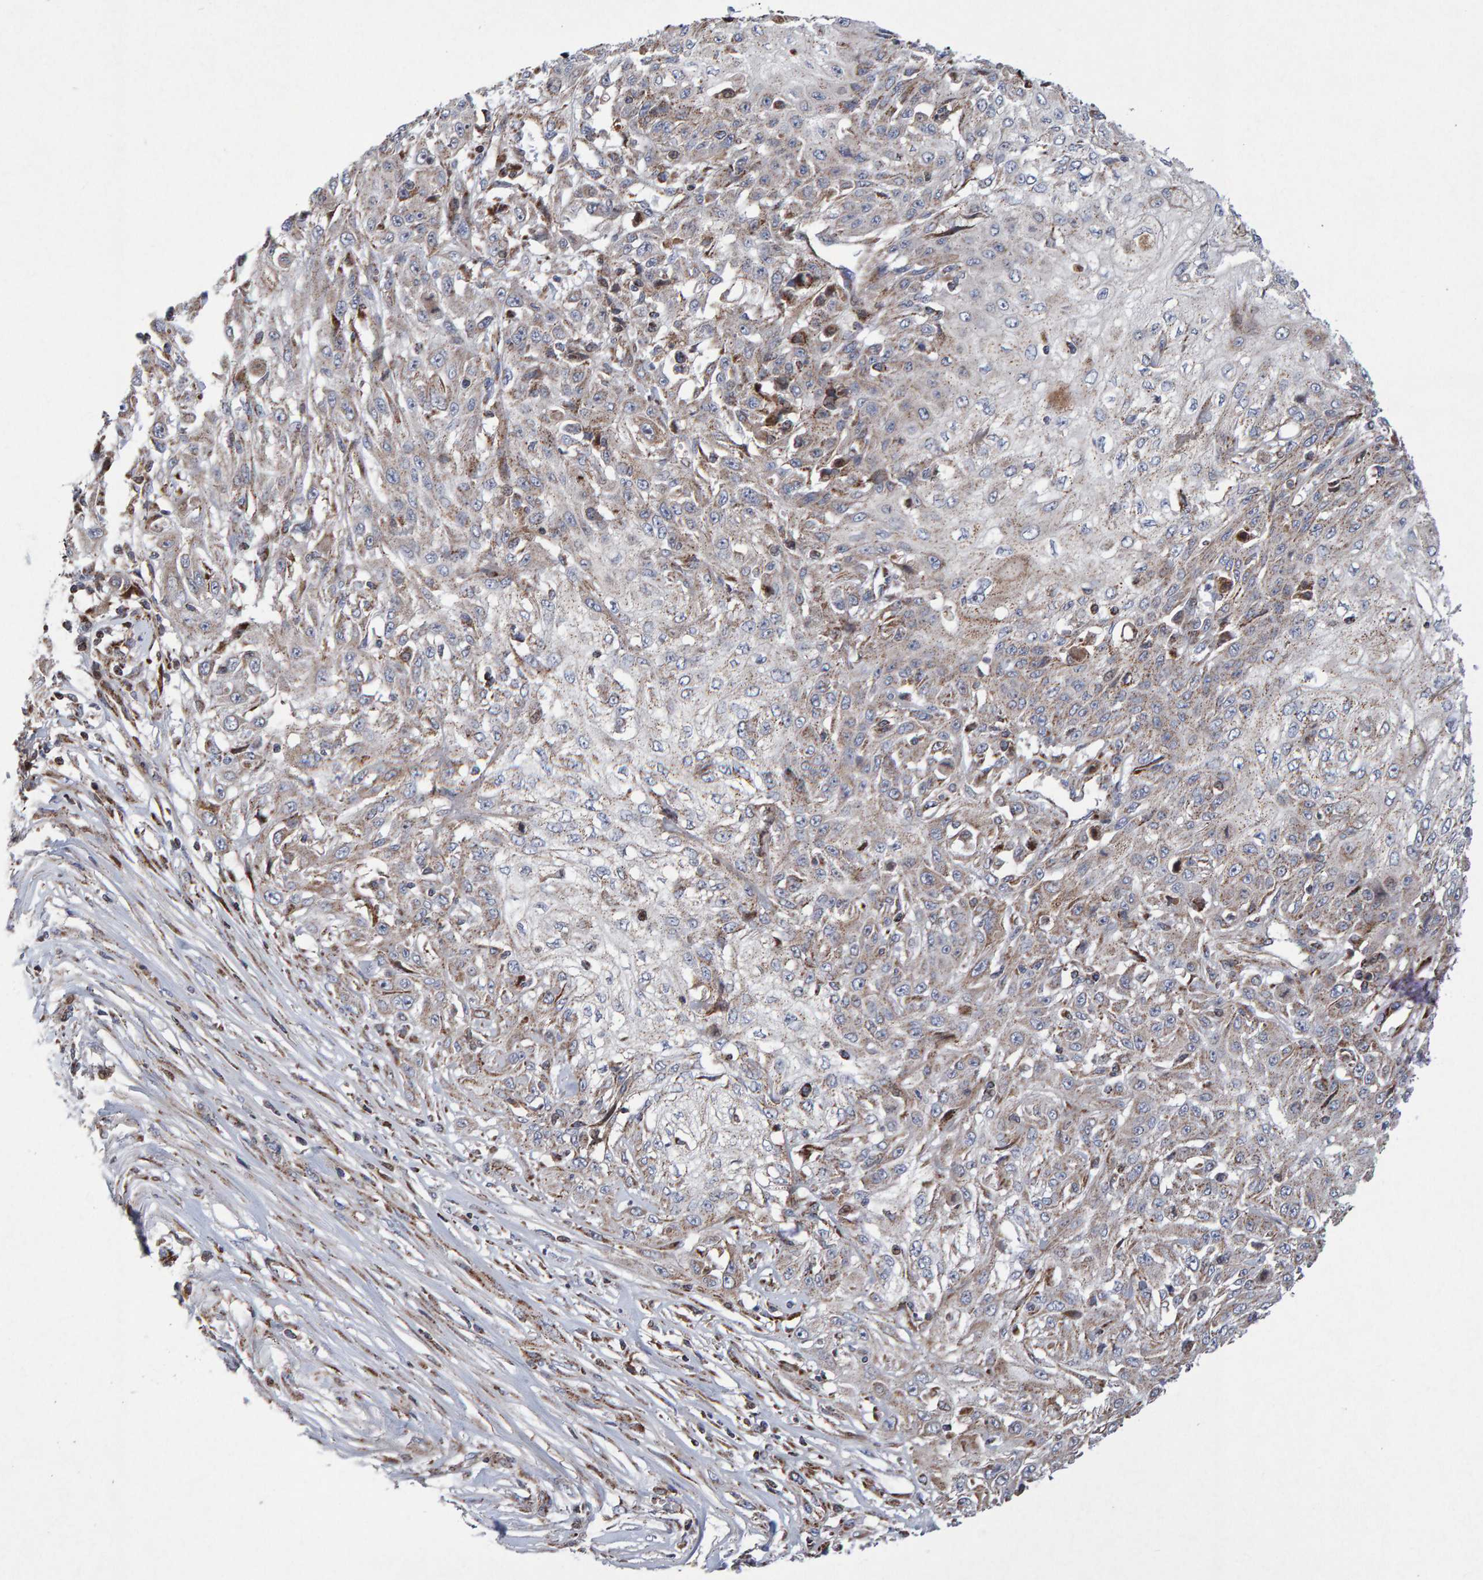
{"staining": {"intensity": "weak", "quantity": "25%-75%", "location": "cytoplasmic/membranous"}, "tissue": "skin cancer", "cell_type": "Tumor cells", "image_type": "cancer", "snomed": [{"axis": "morphology", "description": "Squamous cell carcinoma, NOS"}, {"axis": "morphology", "description": "Squamous cell carcinoma, metastatic, NOS"}, {"axis": "topography", "description": "Skin"}, {"axis": "topography", "description": "Lymph node"}], "caption": "DAB immunohistochemical staining of human skin squamous cell carcinoma demonstrates weak cytoplasmic/membranous protein positivity in approximately 25%-75% of tumor cells. The staining was performed using DAB, with brown indicating positive protein expression. Nuclei are stained blue with hematoxylin.", "gene": "PECR", "patient": {"sex": "male", "age": 75}}